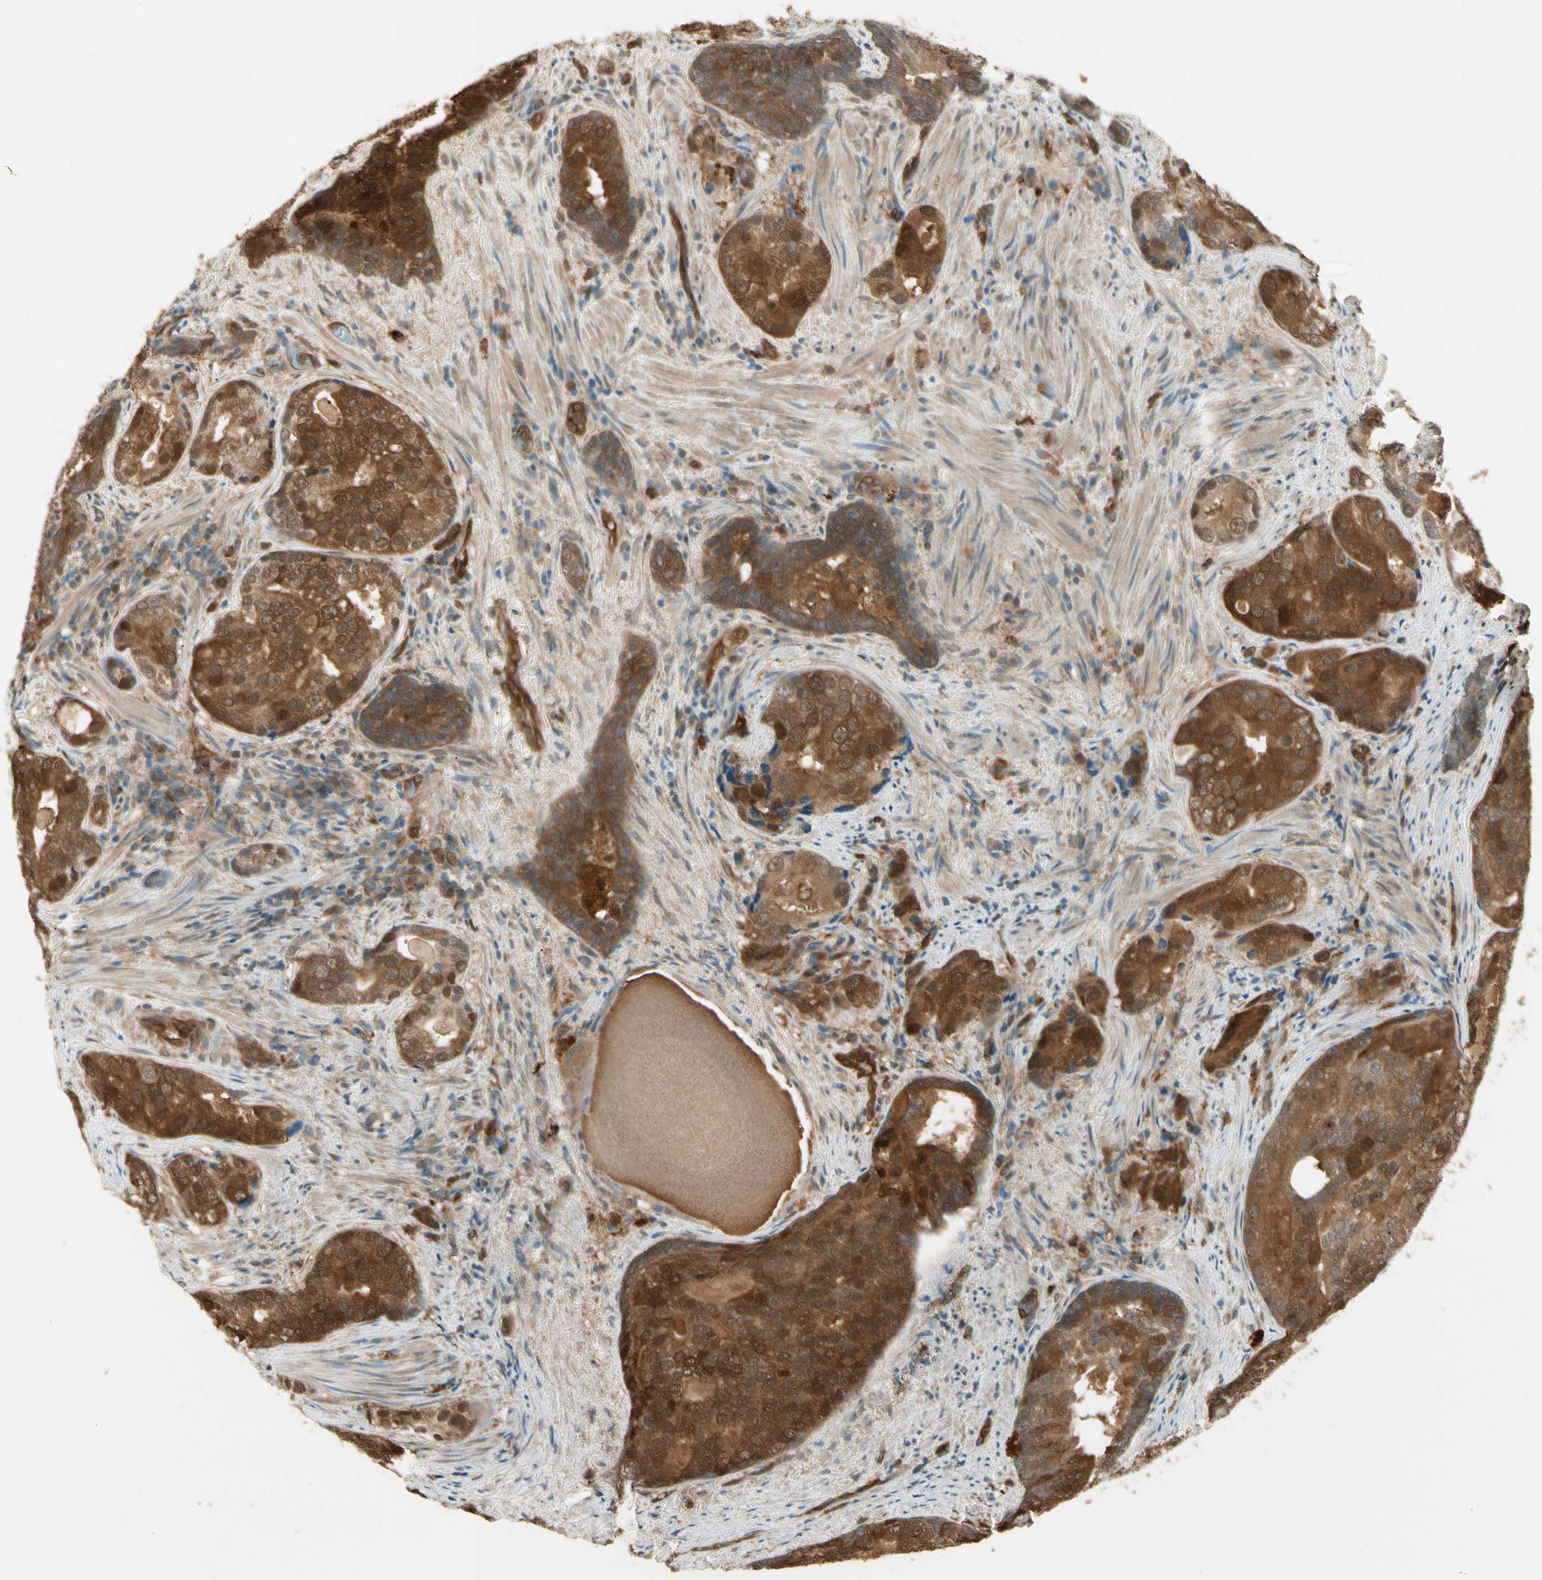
{"staining": {"intensity": "strong", "quantity": ">75%", "location": "cytoplasmic/membranous,nuclear"}, "tissue": "prostate cancer", "cell_type": "Tumor cells", "image_type": "cancer", "snomed": [{"axis": "morphology", "description": "Adenocarcinoma, High grade"}, {"axis": "topography", "description": "Prostate"}], "caption": "A photomicrograph showing strong cytoplasmic/membranous and nuclear positivity in about >75% of tumor cells in prostate cancer, as visualized by brown immunohistochemical staining.", "gene": "SERPINB6", "patient": {"sex": "male", "age": 66}}